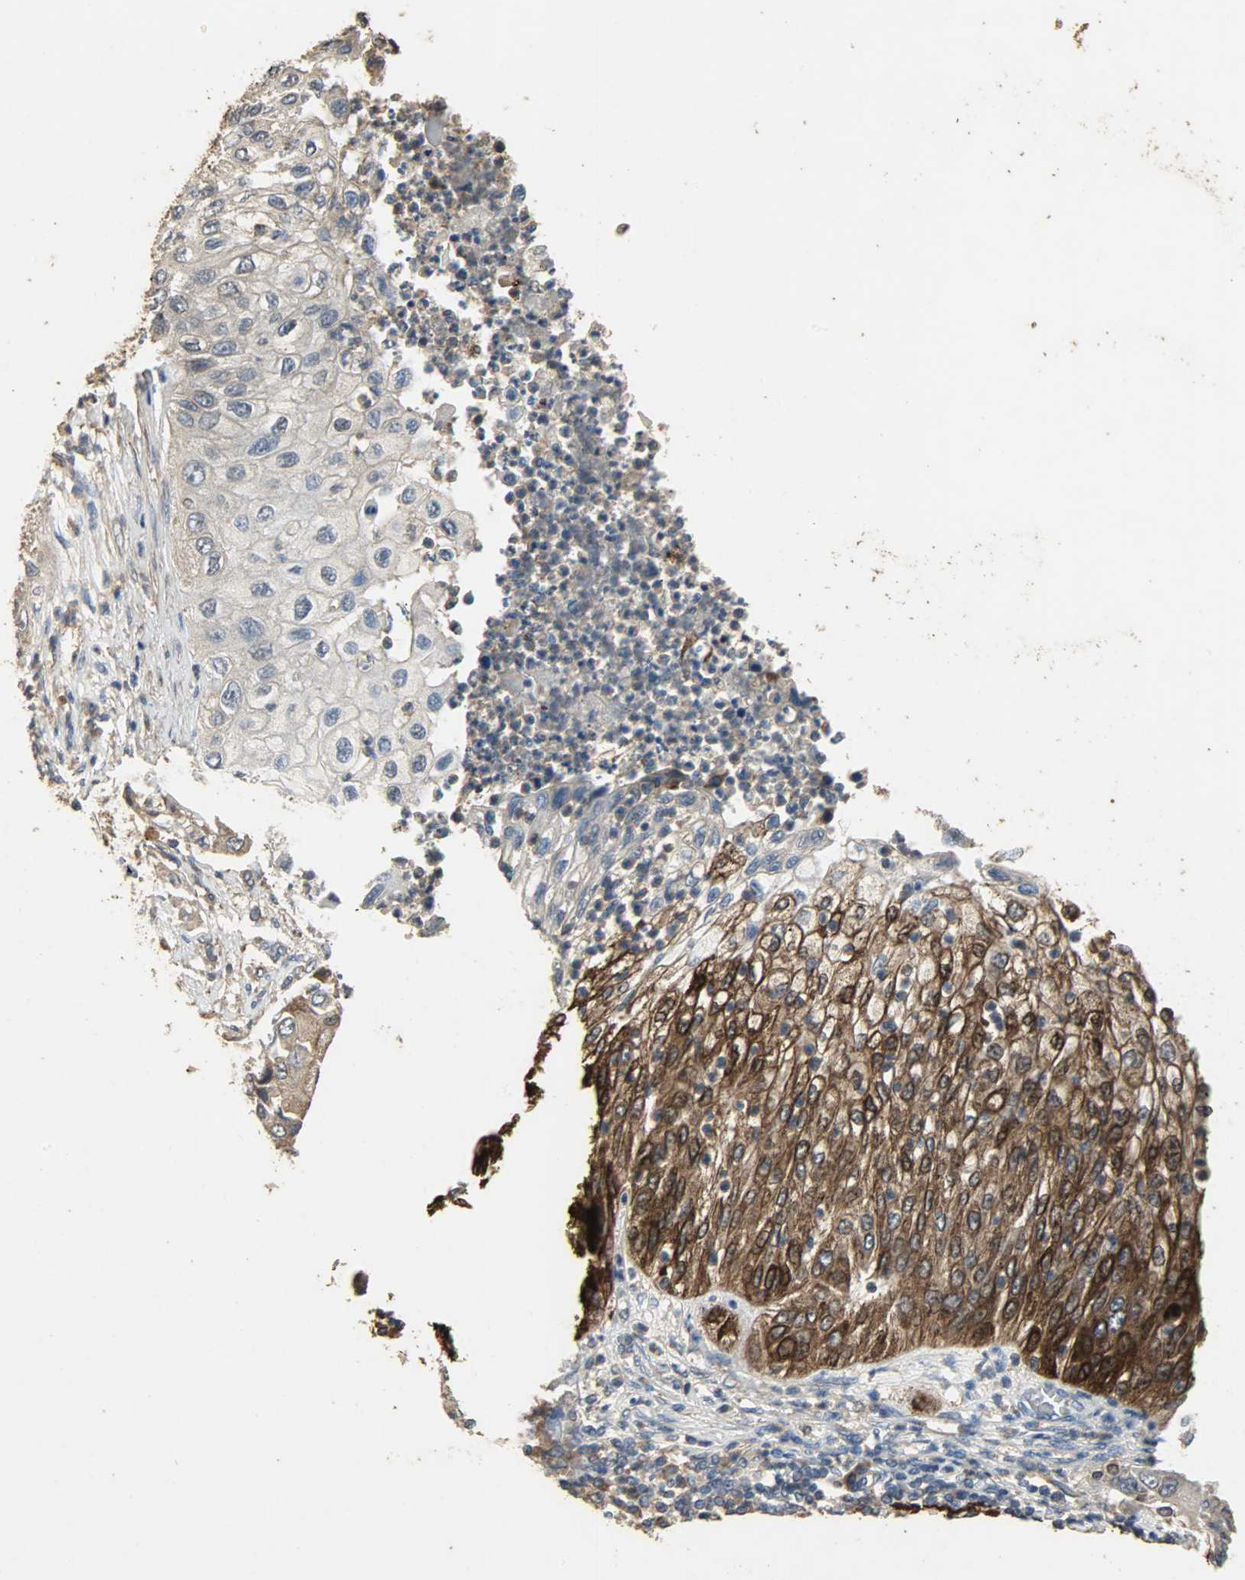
{"staining": {"intensity": "strong", "quantity": "25%-75%", "location": "cytoplasmic/membranous"}, "tissue": "lung cancer", "cell_type": "Tumor cells", "image_type": "cancer", "snomed": [{"axis": "morphology", "description": "Inflammation, NOS"}, {"axis": "morphology", "description": "Squamous cell carcinoma, NOS"}, {"axis": "topography", "description": "Lymph node"}, {"axis": "topography", "description": "Soft tissue"}, {"axis": "topography", "description": "Lung"}], "caption": "Brown immunohistochemical staining in human lung cancer reveals strong cytoplasmic/membranous expression in about 25%-75% of tumor cells.", "gene": "CDKN2C", "patient": {"sex": "male", "age": 66}}